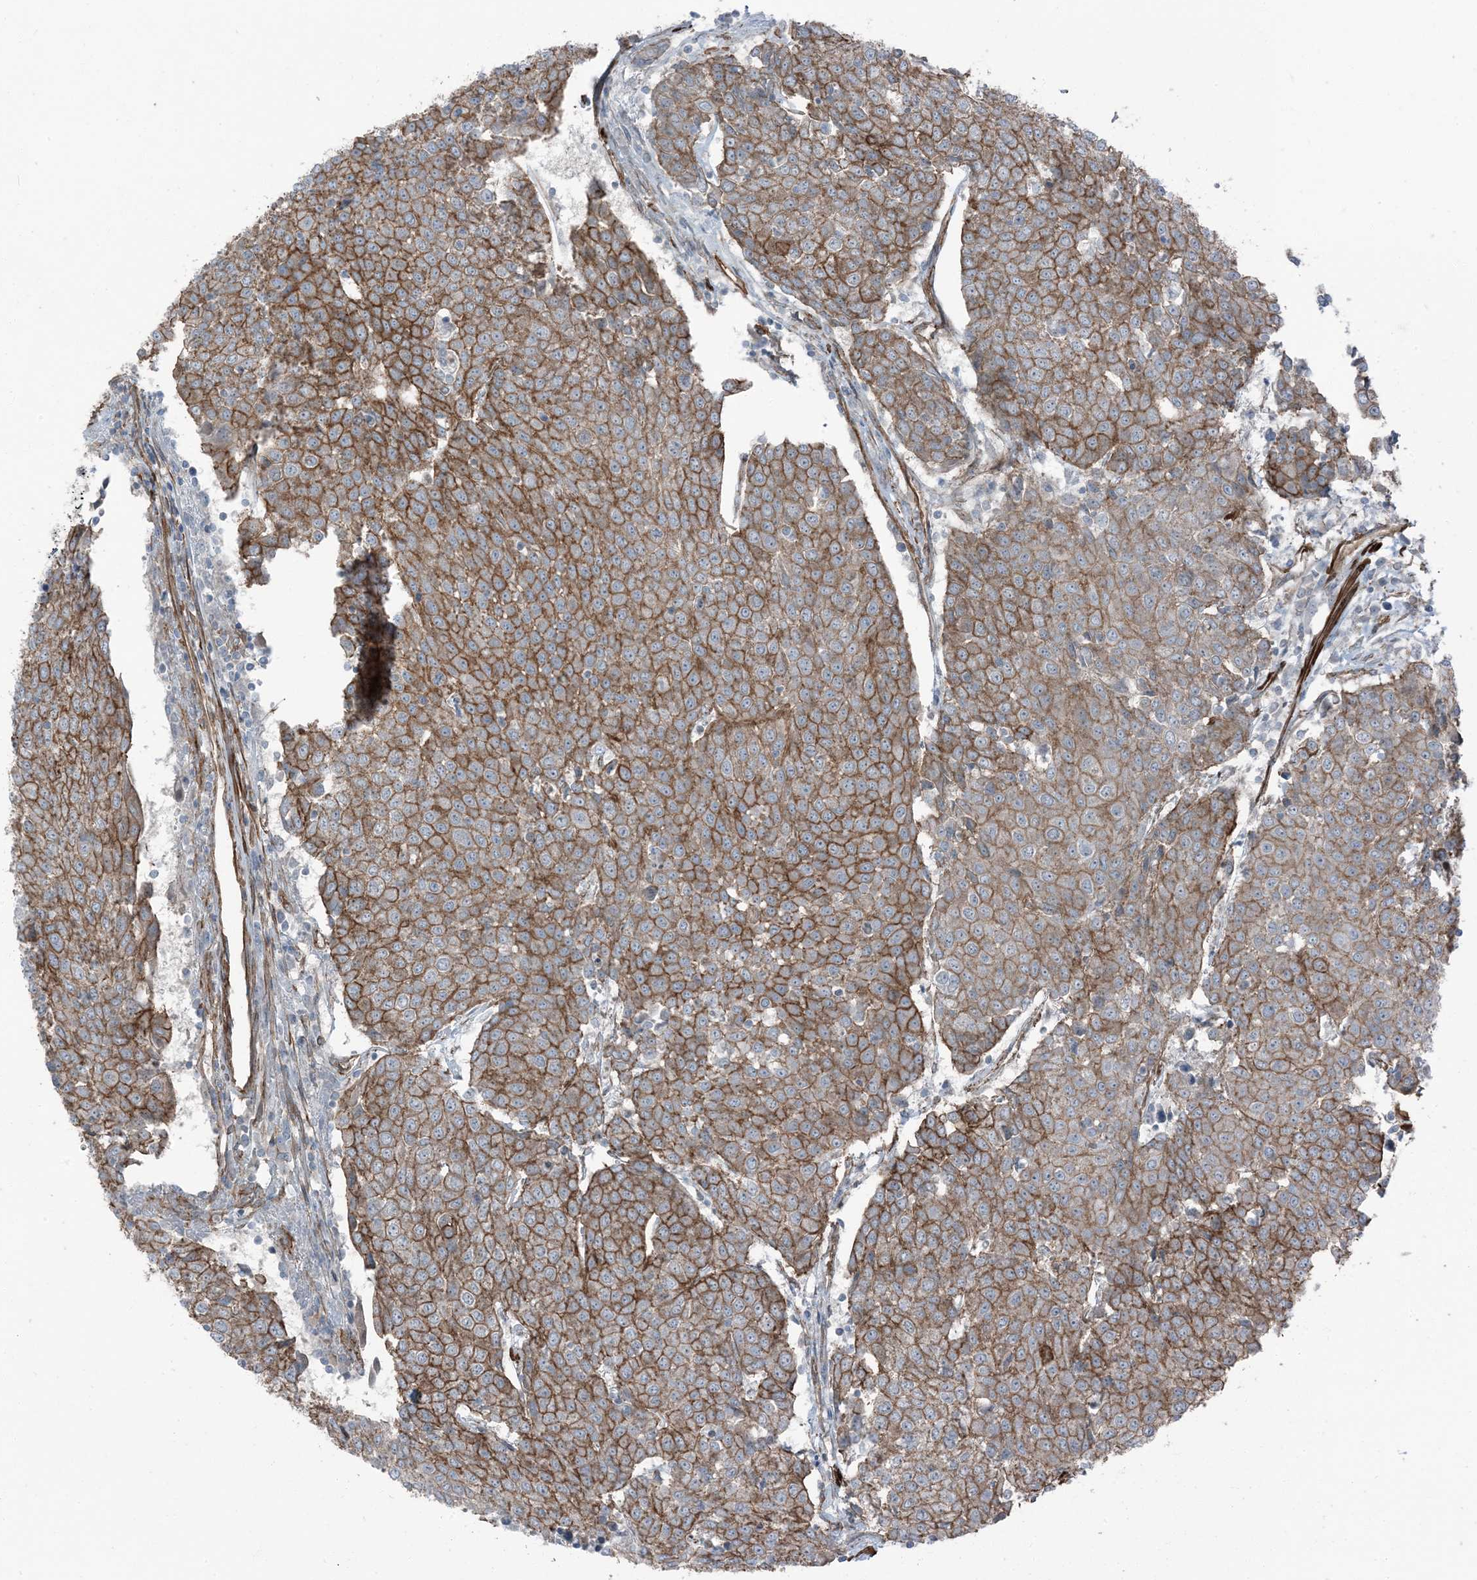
{"staining": {"intensity": "moderate", "quantity": ">75%", "location": "cytoplasmic/membranous"}, "tissue": "urothelial cancer", "cell_type": "Tumor cells", "image_type": "cancer", "snomed": [{"axis": "morphology", "description": "Urothelial carcinoma, High grade"}, {"axis": "topography", "description": "Urinary bladder"}], "caption": "High-grade urothelial carcinoma was stained to show a protein in brown. There is medium levels of moderate cytoplasmic/membranous expression in about >75% of tumor cells.", "gene": "ZFP90", "patient": {"sex": "female", "age": 85}}